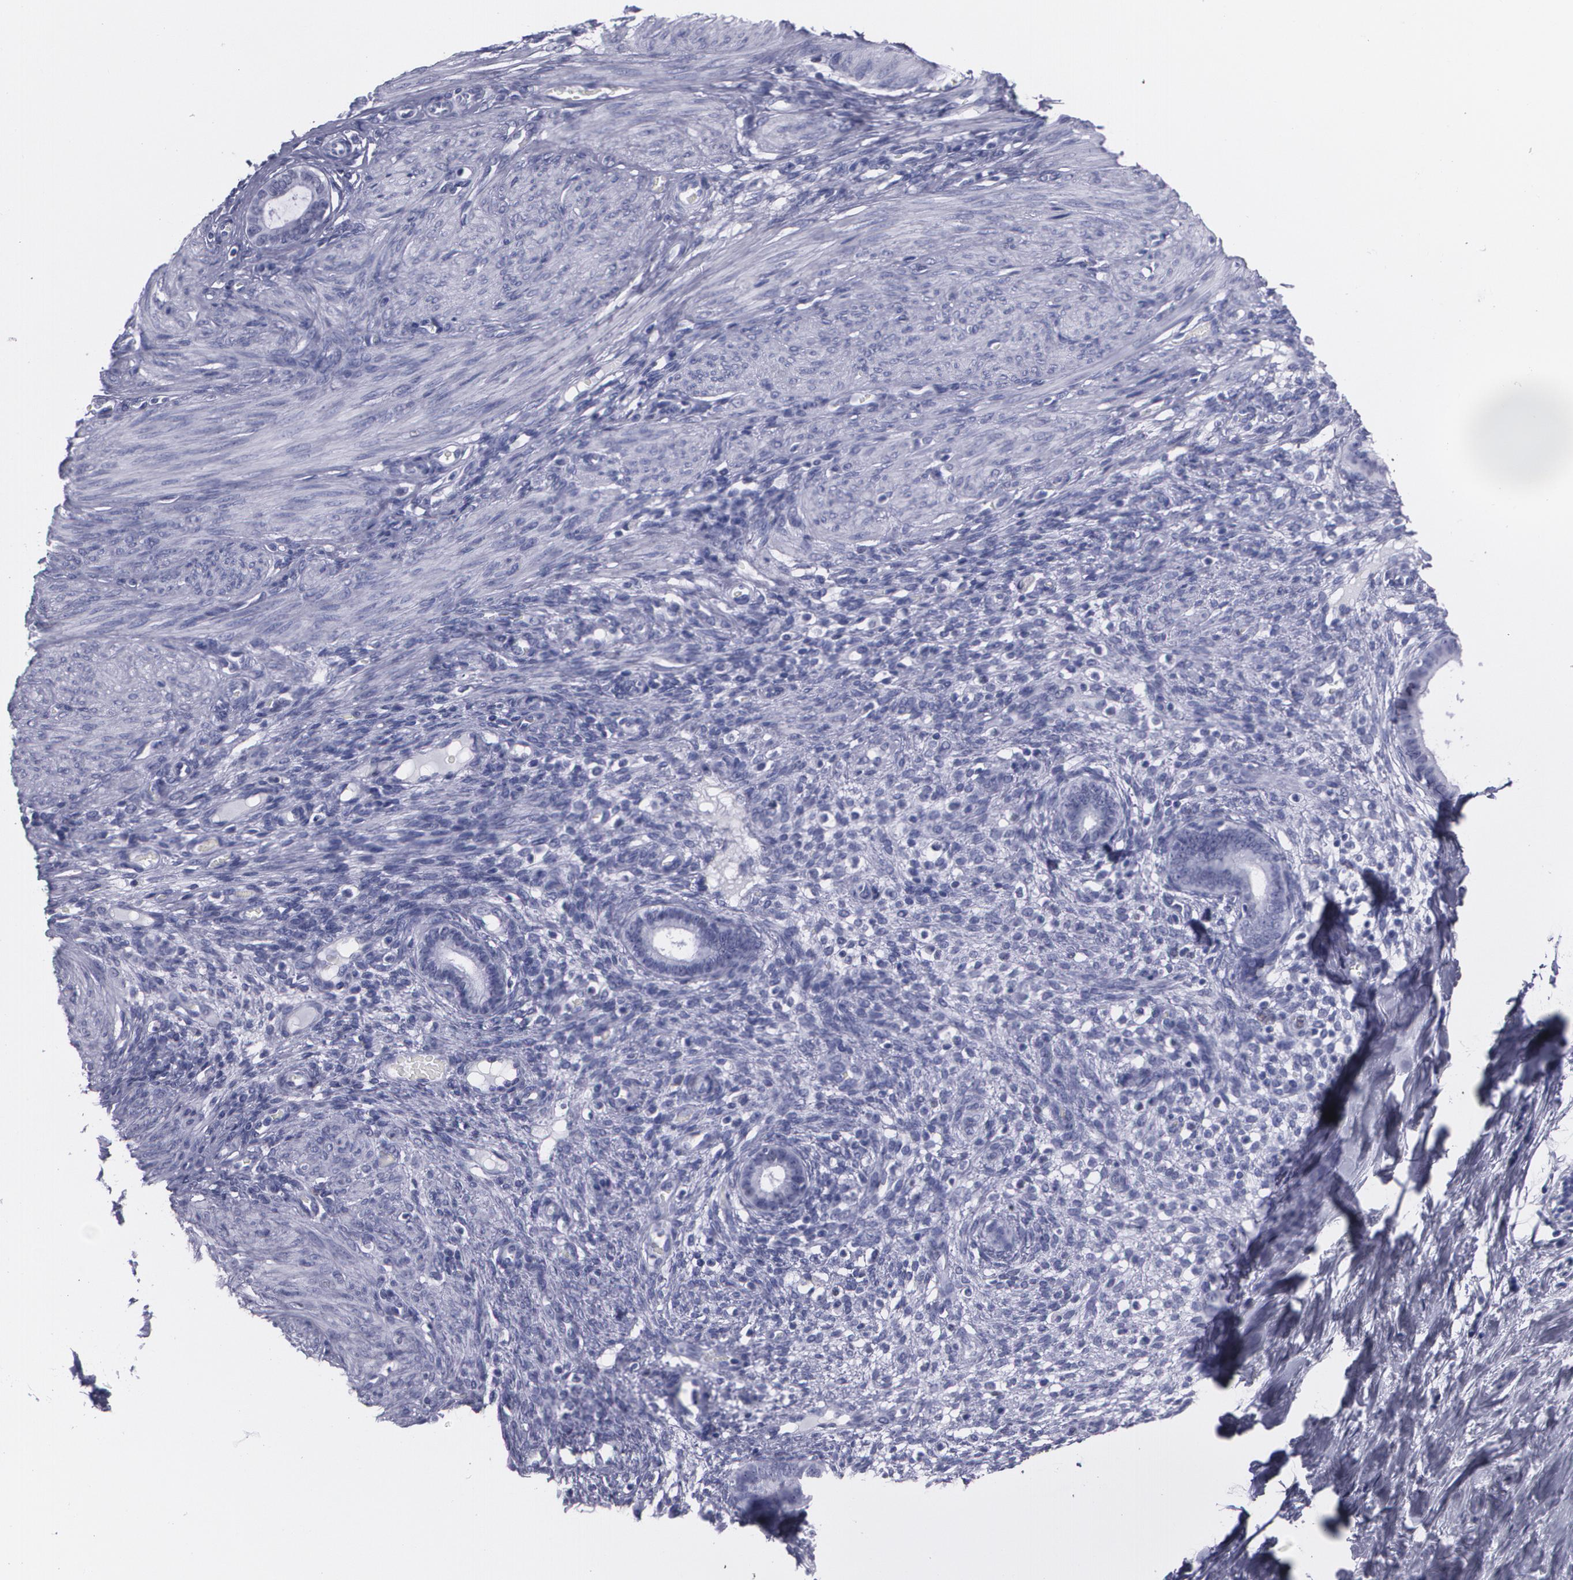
{"staining": {"intensity": "negative", "quantity": "none", "location": "none"}, "tissue": "endometrium", "cell_type": "Cells in endometrial stroma", "image_type": "normal", "snomed": [{"axis": "morphology", "description": "Normal tissue, NOS"}, {"axis": "topography", "description": "Endometrium"}], "caption": "The immunohistochemistry micrograph has no significant positivity in cells in endometrial stroma of endometrium.", "gene": "TP53", "patient": {"sex": "female", "age": 72}}